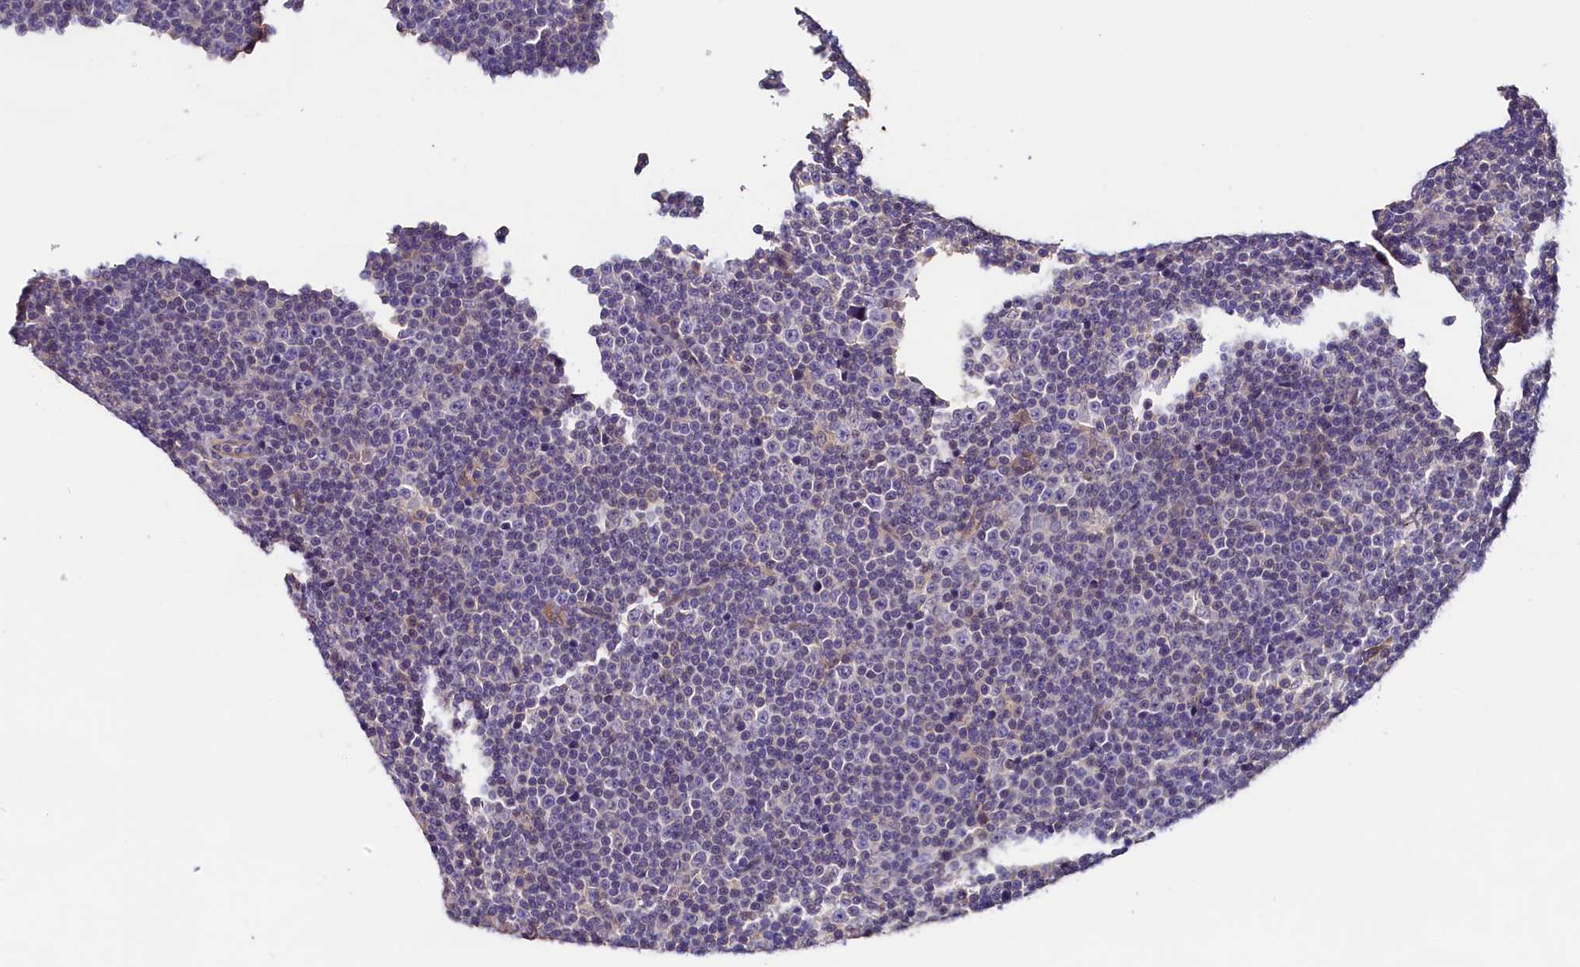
{"staining": {"intensity": "negative", "quantity": "none", "location": "none"}, "tissue": "lymphoma", "cell_type": "Tumor cells", "image_type": "cancer", "snomed": [{"axis": "morphology", "description": "Malignant lymphoma, non-Hodgkin's type, Low grade"}, {"axis": "topography", "description": "Lymph node"}], "caption": "Histopathology image shows no significant protein staining in tumor cells of lymphoma. (Immunohistochemistry, brightfield microscopy, high magnification).", "gene": "OAS3", "patient": {"sex": "female", "age": 67}}